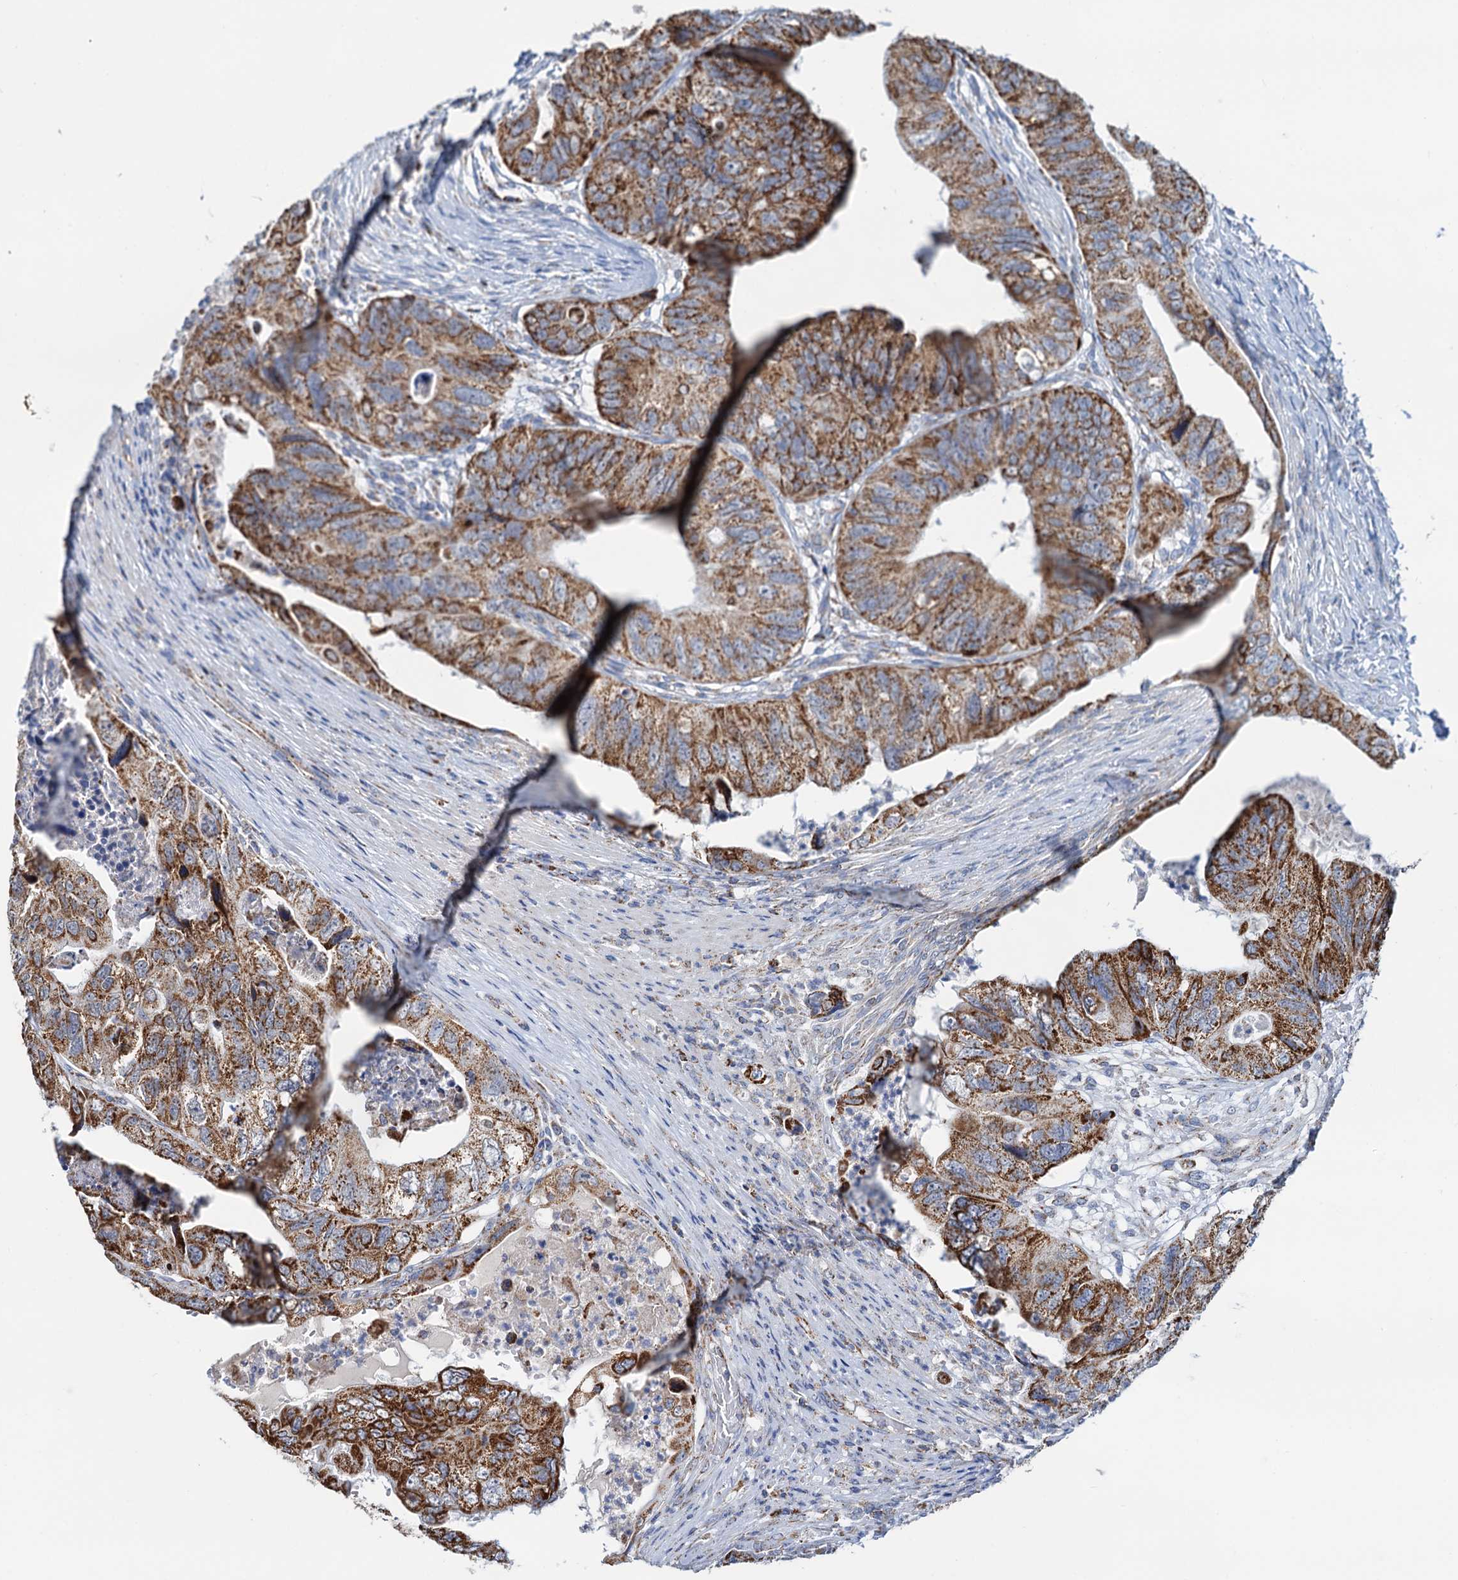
{"staining": {"intensity": "strong", "quantity": ">75%", "location": "cytoplasmic/membranous"}, "tissue": "colorectal cancer", "cell_type": "Tumor cells", "image_type": "cancer", "snomed": [{"axis": "morphology", "description": "Adenocarcinoma, NOS"}, {"axis": "topography", "description": "Rectum"}], "caption": "Colorectal cancer was stained to show a protein in brown. There is high levels of strong cytoplasmic/membranous staining in approximately >75% of tumor cells.", "gene": "C2CD3", "patient": {"sex": "male", "age": 63}}